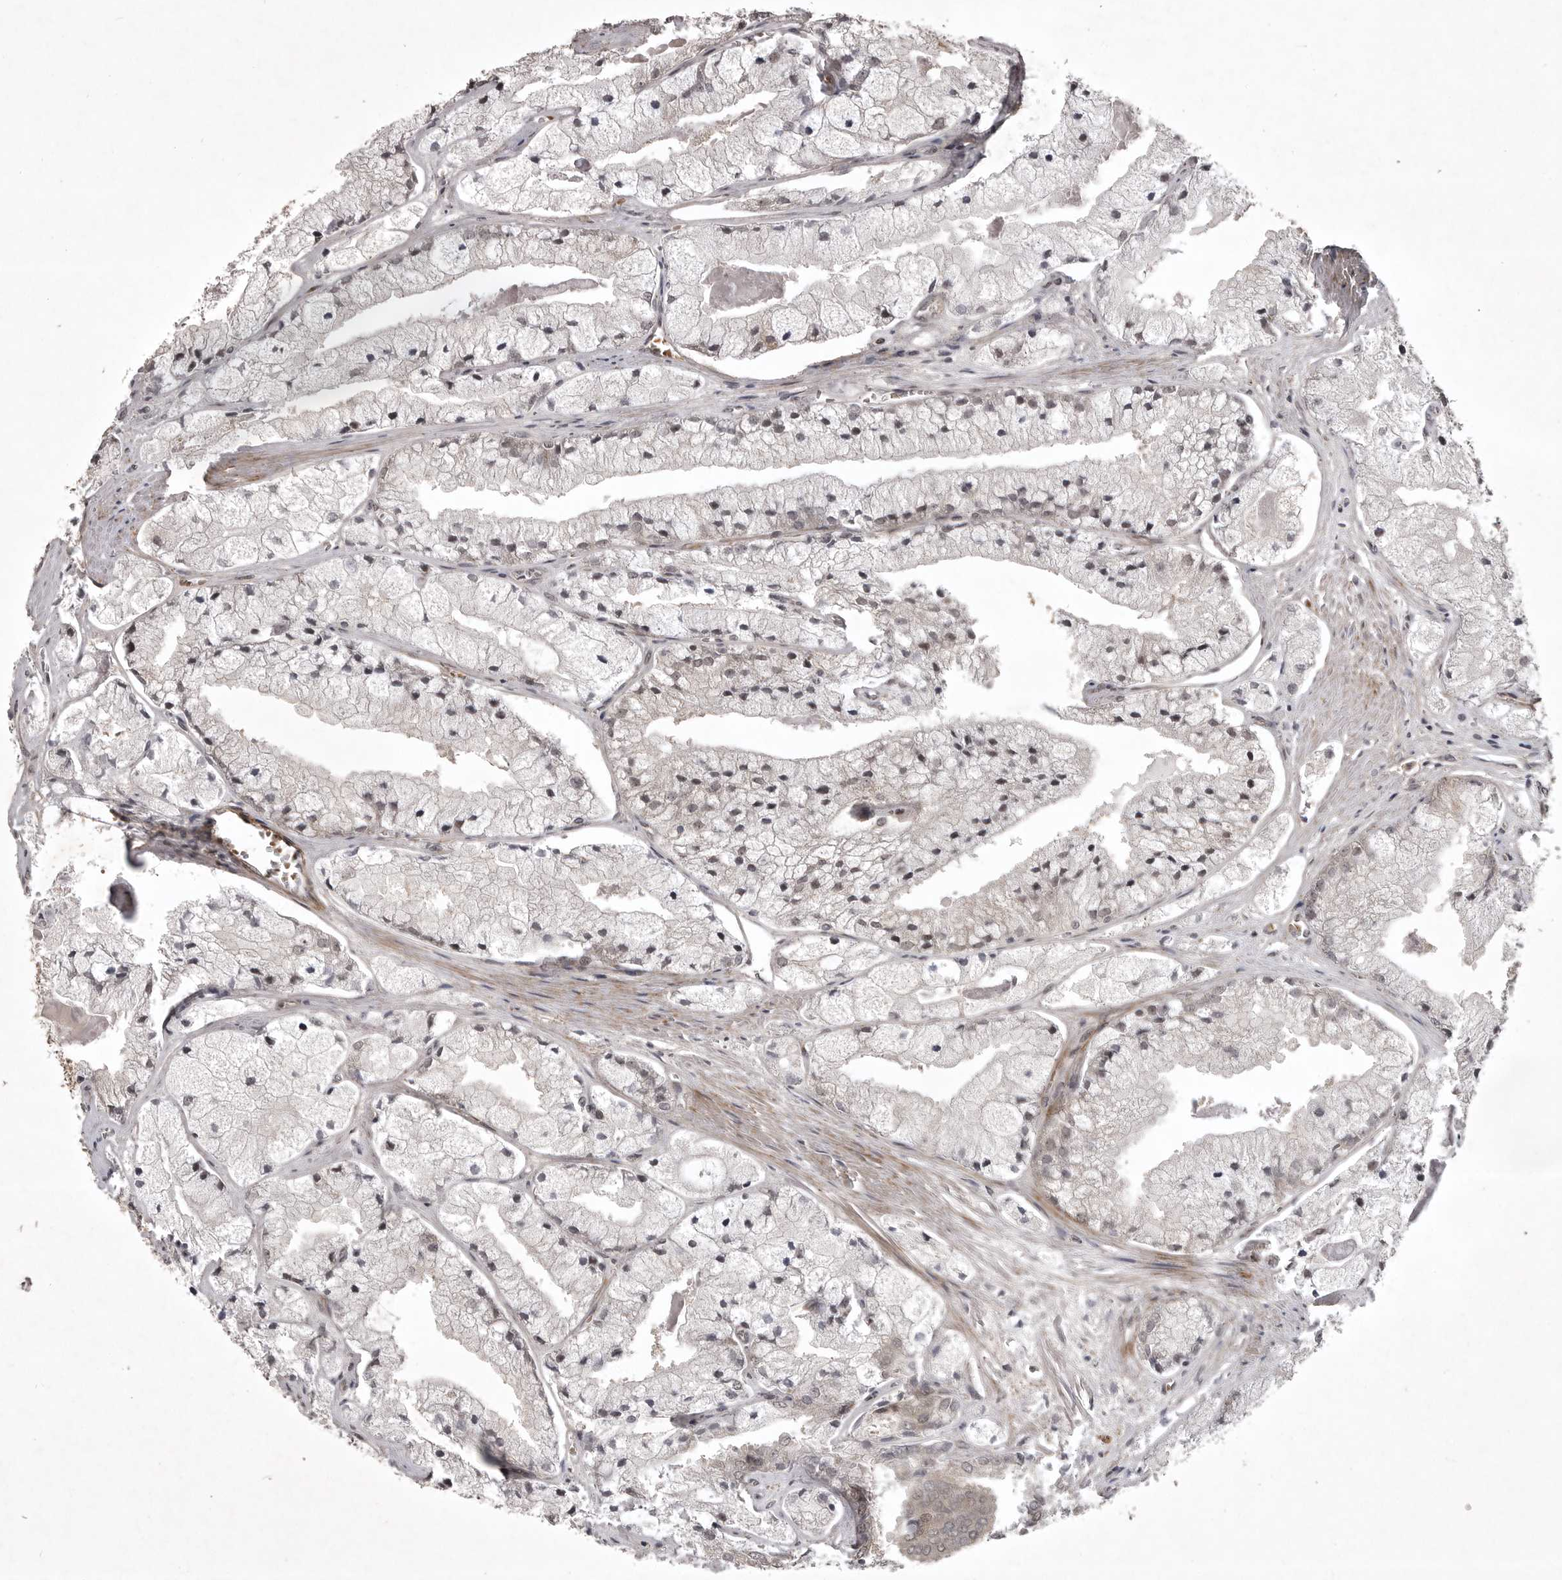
{"staining": {"intensity": "negative", "quantity": "none", "location": "none"}, "tissue": "prostate cancer", "cell_type": "Tumor cells", "image_type": "cancer", "snomed": [{"axis": "morphology", "description": "Adenocarcinoma, High grade"}, {"axis": "topography", "description": "Prostate"}], "caption": "This is a micrograph of immunohistochemistry staining of prostate cancer, which shows no positivity in tumor cells.", "gene": "SNX16", "patient": {"sex": "male", "age": 50}}